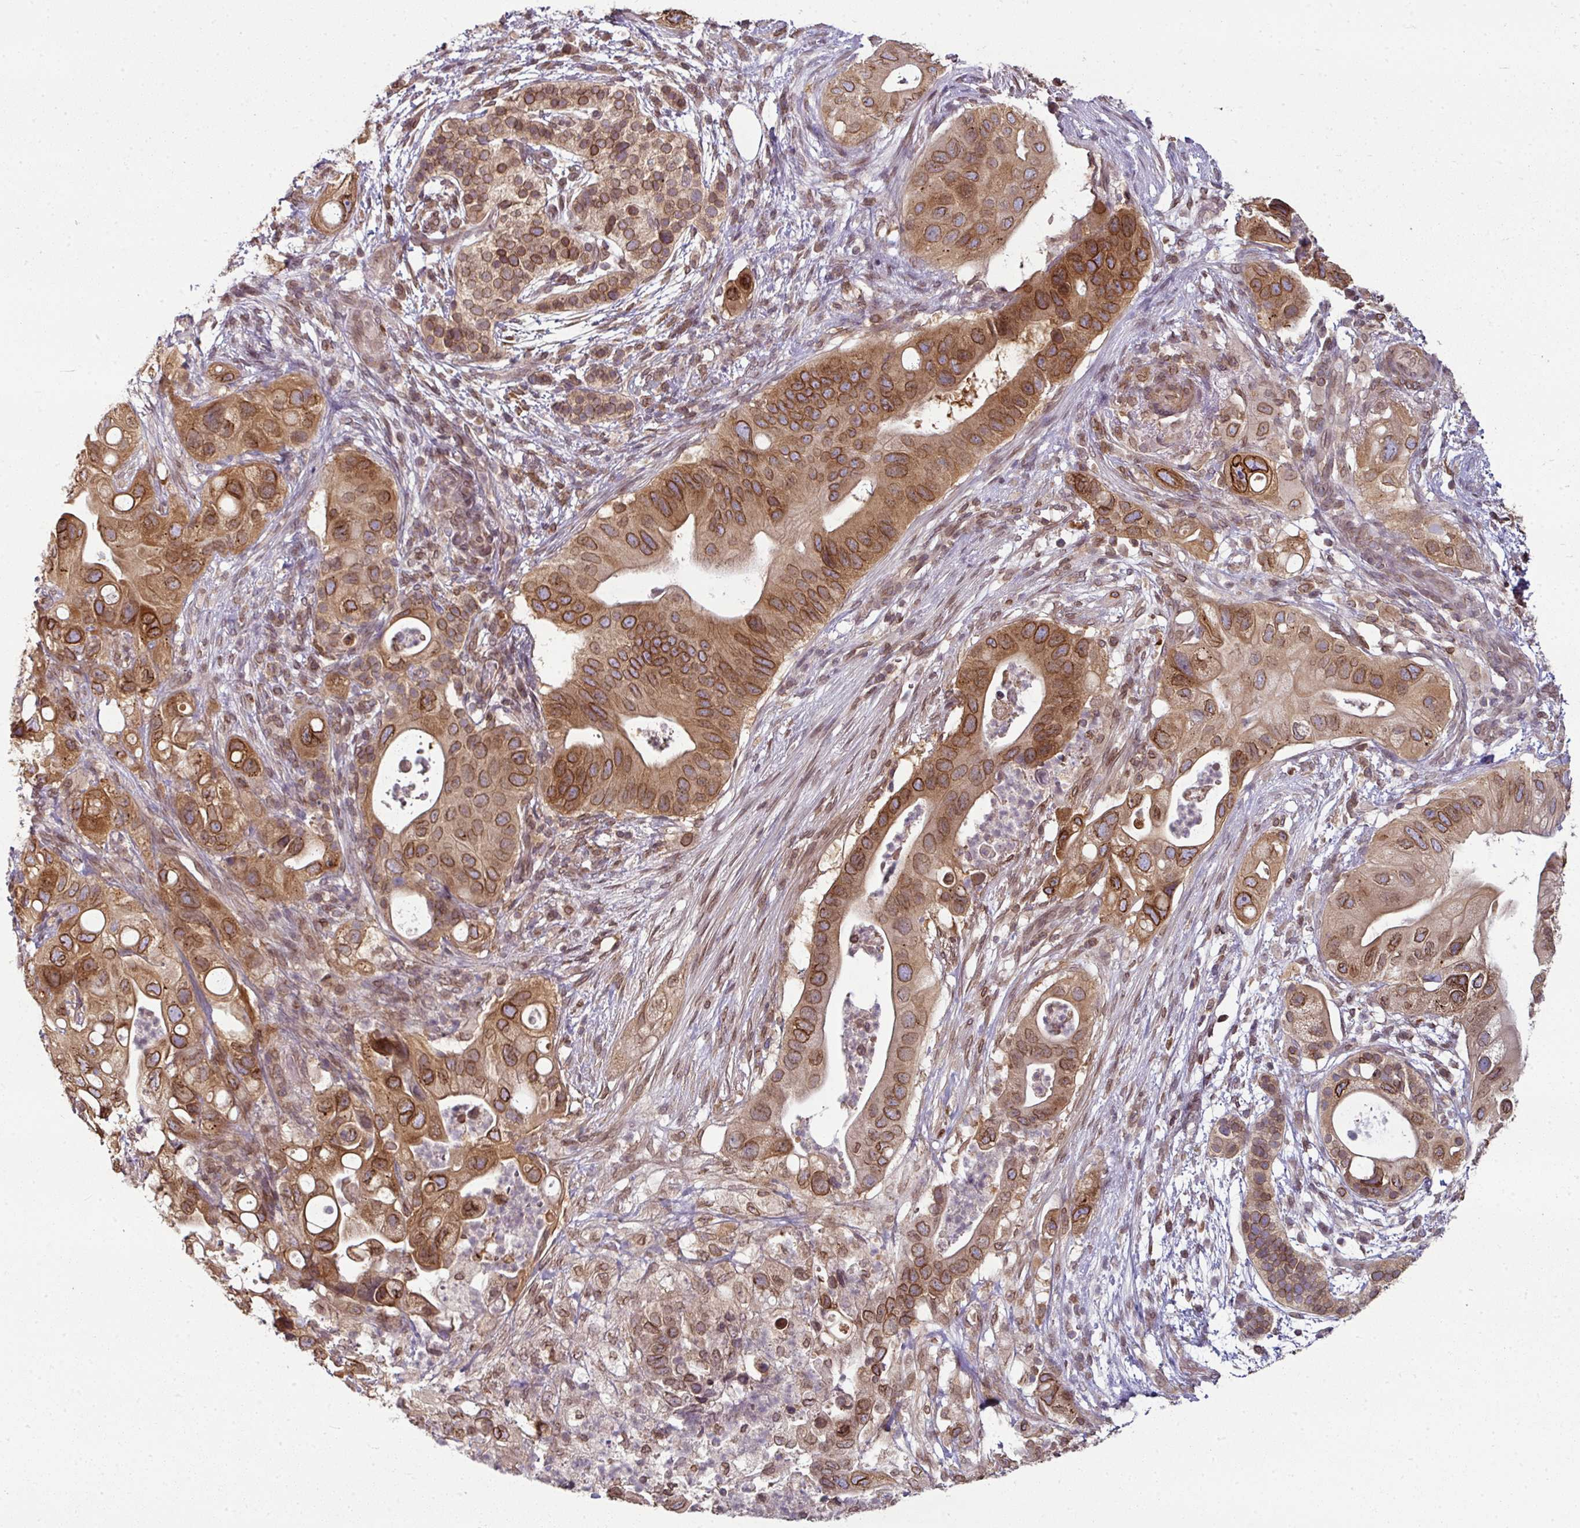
{"staining": {"intensity": "strong", "quantity": ">75%", "location": "cytoplasmic/membranous,nuclear"}, "tissue": "pancreatic cancer", "cell_type": "Tumor cells", "image_type": "cancer", "snomed": [{"axis": "morphology", "description": "Adenocarcinoma, NOS"}, {"axis": "topography", "description": "Pancreas"}], "caption": "About >75% of tumor cells in pancreatic cancer (adenocarcinoma) demonstrate strong cytoplasmic/membranous and nuclear protein positivity as visualized by brown immunohistochemical staining.", "gene": "RANGAP1", "patient": {"sex": "female", "age": 72}}